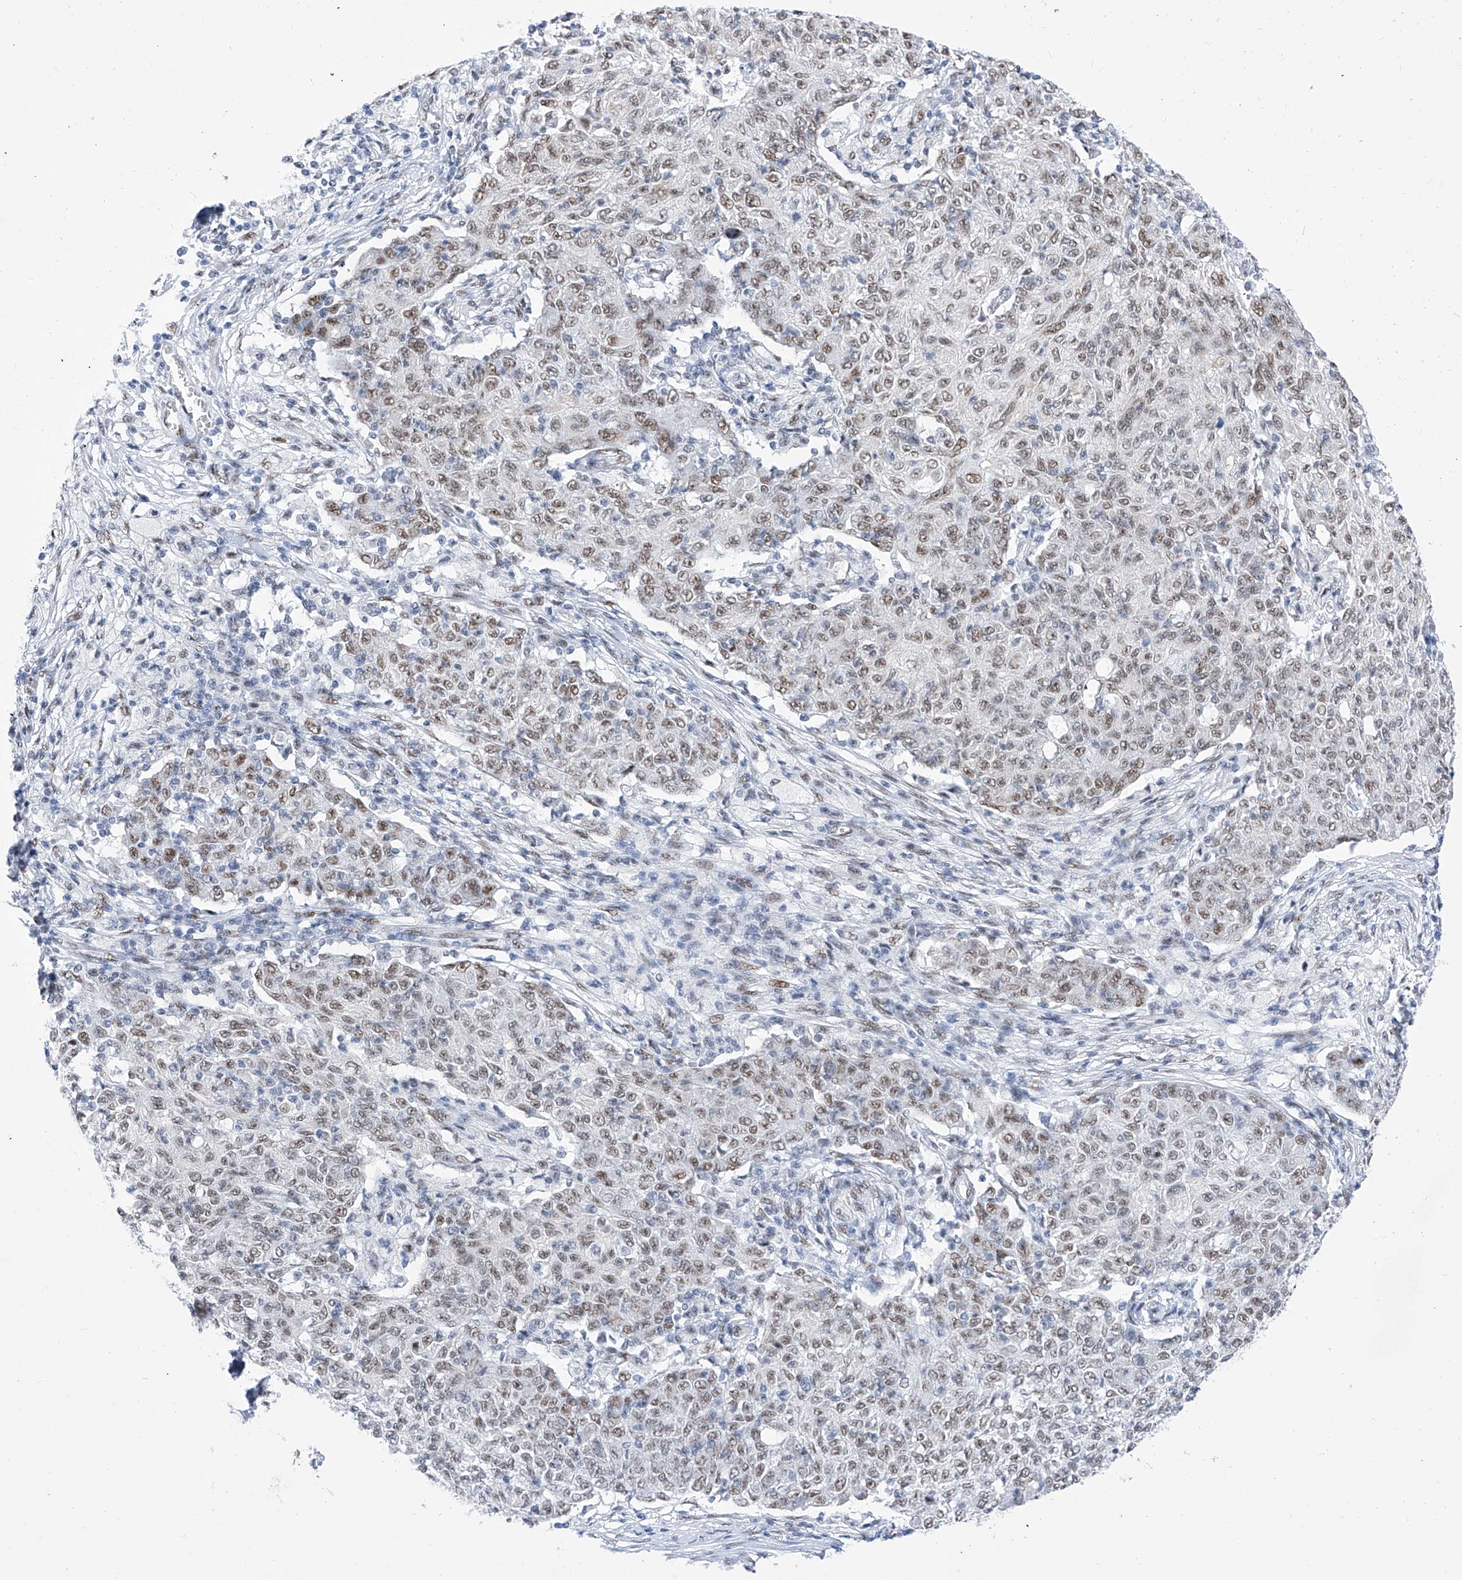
{"staining": {"intensity": "weak", "quantity": ">75%", "location": "nuclear"}, "tissue": "ovarian cancer", "cell_type": "Tumor cells", "image_type": "cancer", "snomed": [{"axis": "morphology", "description": "Carcinoma, endometroid"}, {"axis": "topography", "description": "Ovary"}], "caption": "About >75% of tumor cells in human endometroid carcinoma (ovarian) show weak nuclear protein staining as visualized by brown immunohistochemical staining.", "gene": "ATN1", "patient": {"sex": "female", "age": 42}}